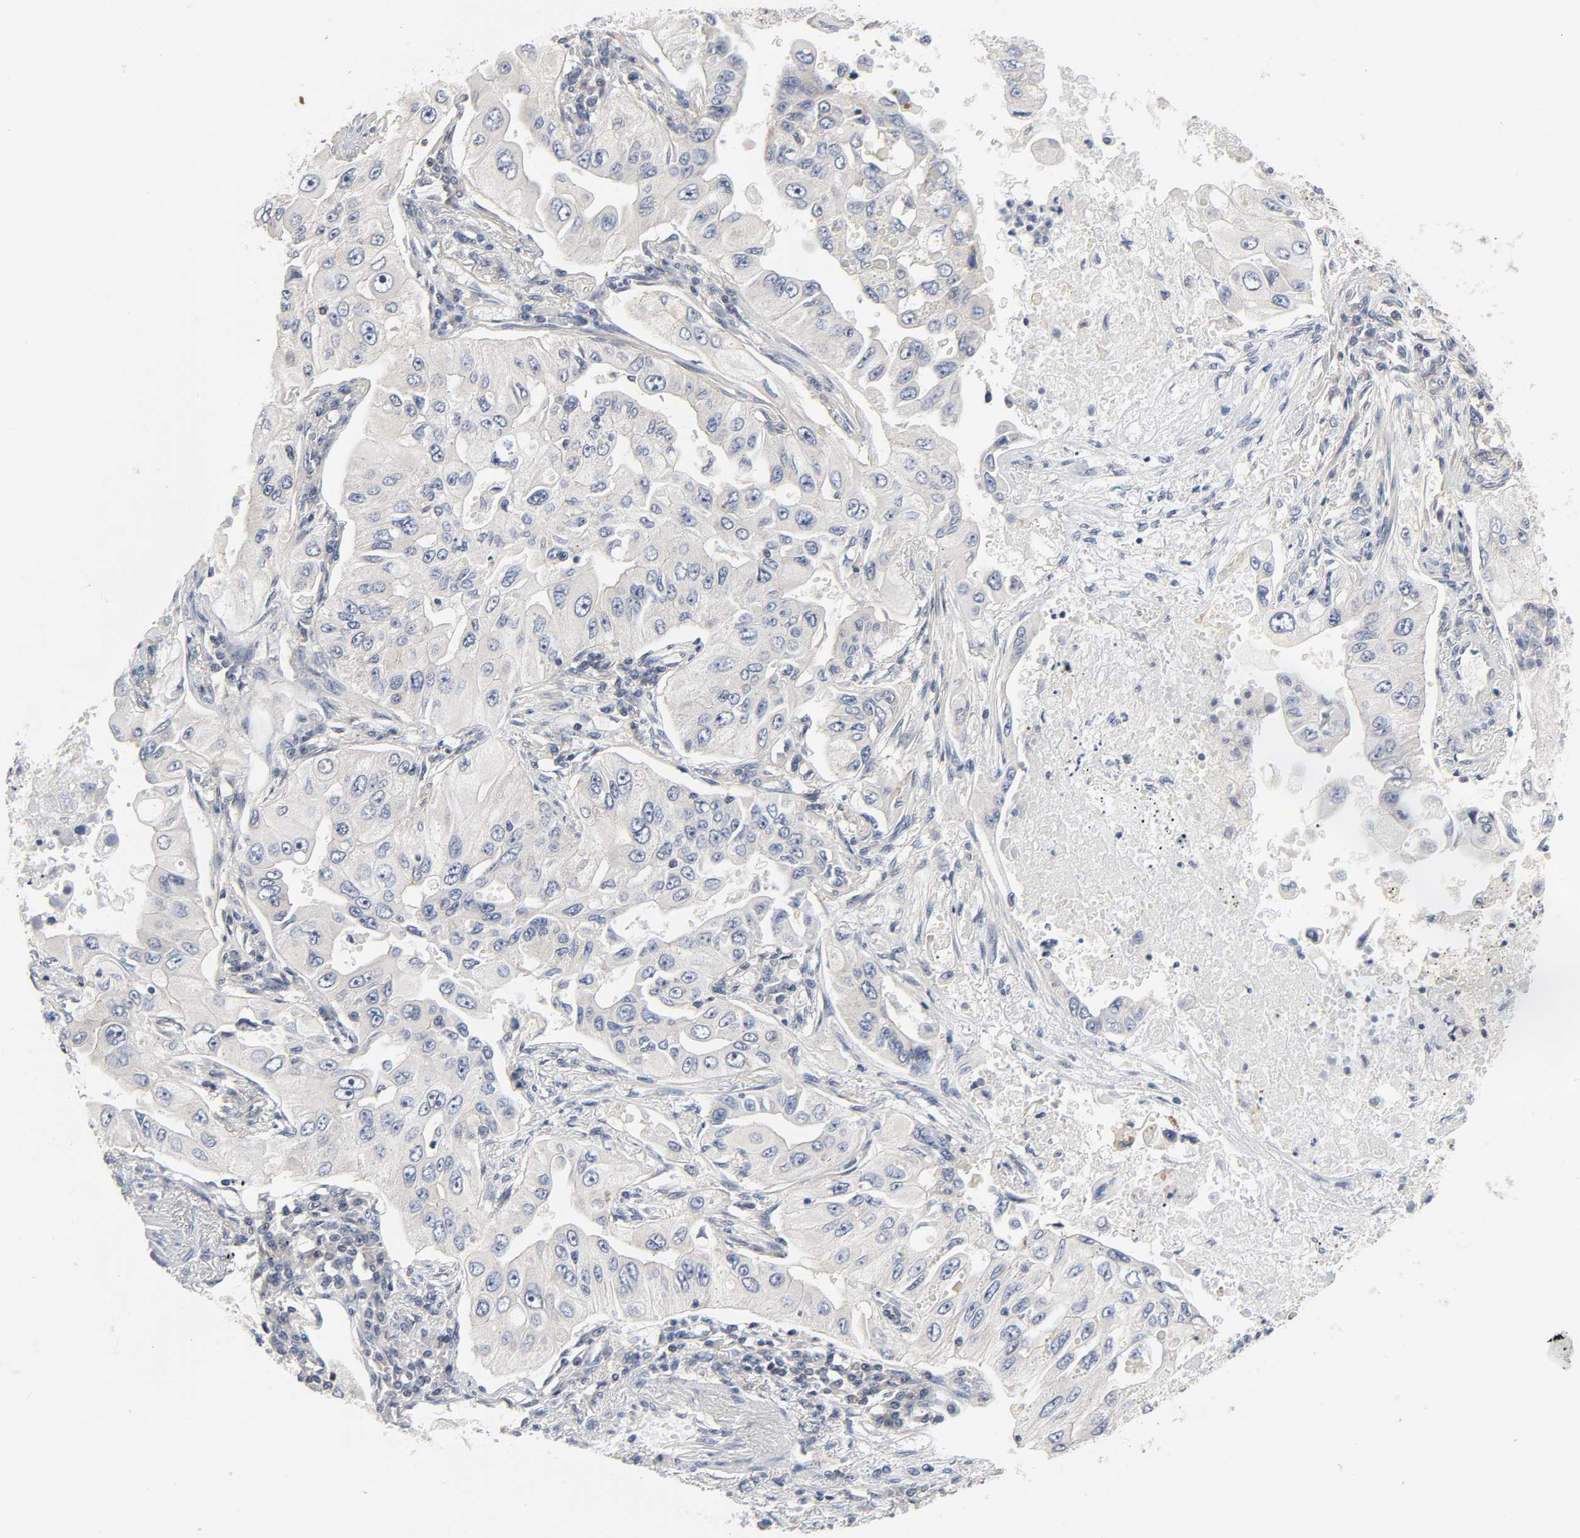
{"staining": {"intensity": "negative", "quantity": "none", "location": "none"}, "tissue": "lung cancer", "cell_type": "Tumor cells", "image_type": "cancer", "snomed": [{"axis": "morphology", "description": "Adenocarcinoma, NOS"}, {"axis": "topography", "description": "Lung"}], "caption": "Tumor cells show no significant protein positivity in adenocarcinoma (lung).", "gene": "DDX10", "patient": {"sex": "male", "age": 84}}